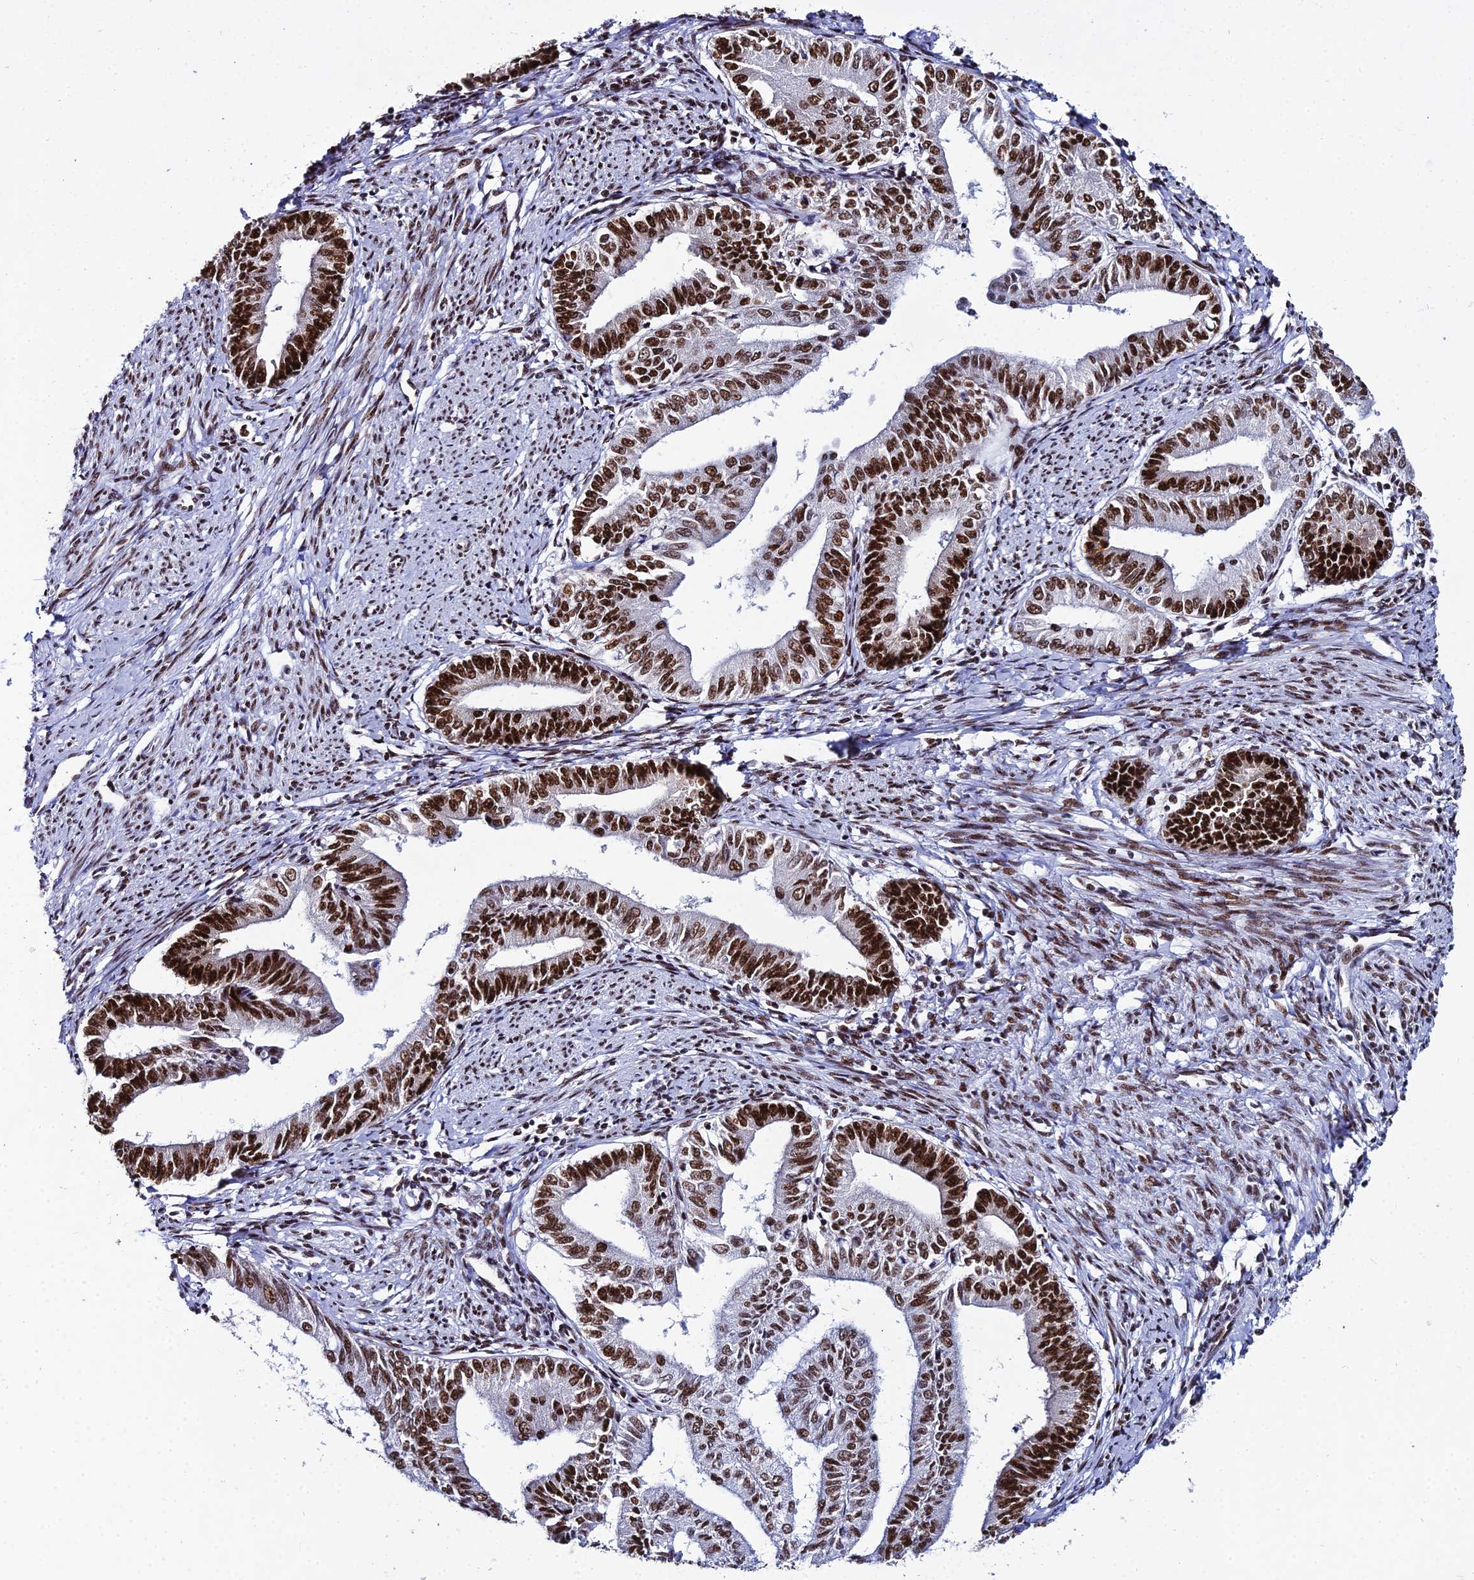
{"staining": {"intensity": "moderate", "quantity": ">75%", "location": "nuclear"}, "tissue": "endometrial cancer", "cell_type": "Tumor cells", "image_type": "cancer", "snomed": [{"axis": "morphology", "description": "Adenocarcinoma, NOS"}, {"axis": "topography", "description": "Endometrium"}], "caption": "Immunohistochemistry image of neoplastic tissue: human endometrial adenocarcinoma stained using IHC shows medium levels of moderate protein expression localized specifically in the nuclear of tumor cells, appearing as a nuclear brown color.", "gene": "HNRNPH1", "patient": {"sex": "female", "age": 66}}